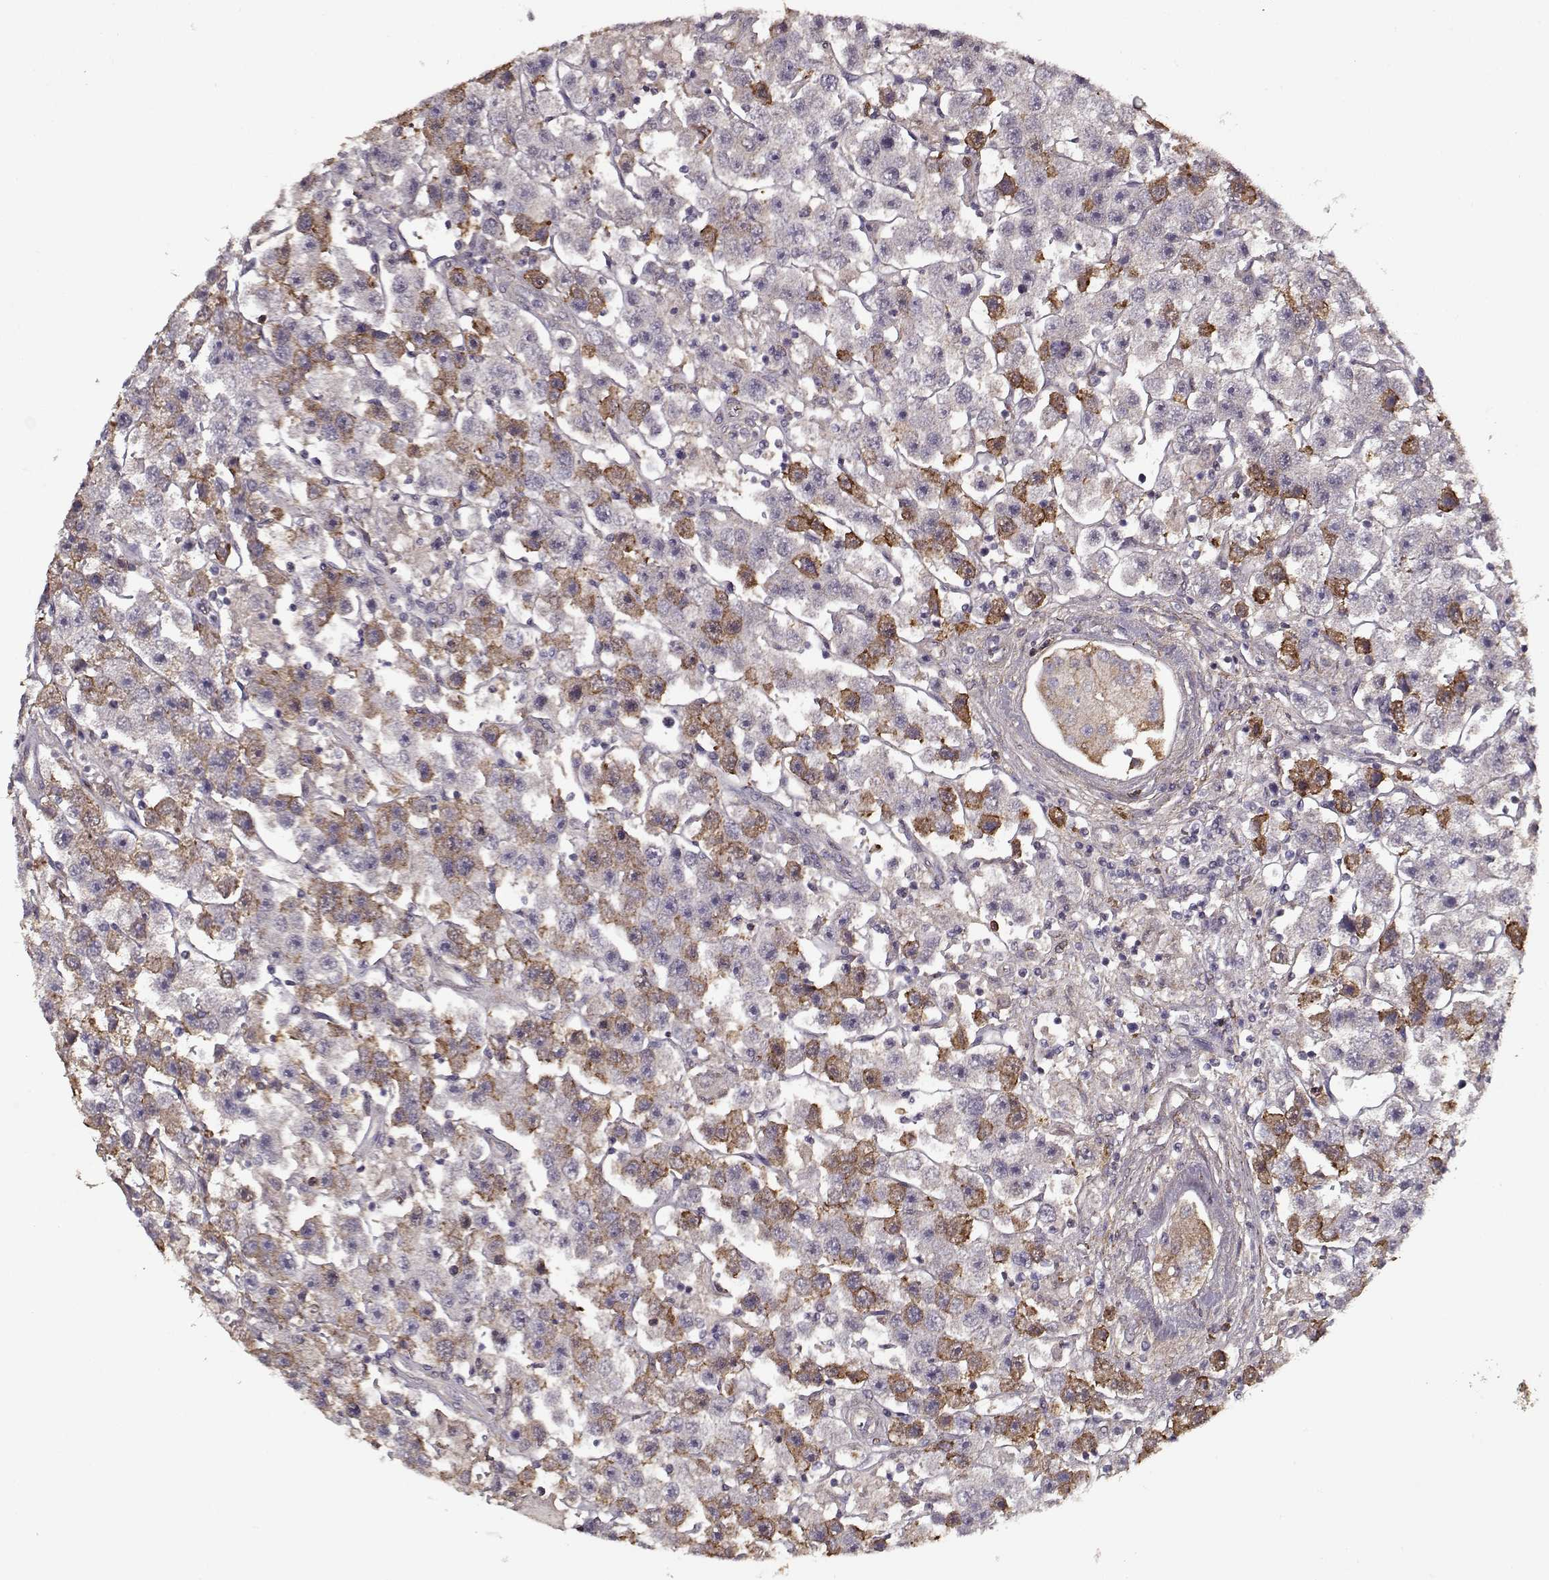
{"staining": {"intensity": "strong", "quantity": "<25%", "location": "cytoplasmic/membranous"}, "tissue": "testis cancer", "cell_type": "Tumor cells", "image_type": "cancer", "snomed": [{"axis": "morphology", "description": "Seminoma, NOS"}, {"axis": "topography", "description": "Testis"}], "caption": "Immunohistochemical staining of human testis seminoma exhibits strong cytoplasmic/membranous protein staining in approximately <25% of tumor cells.", "gene": "LAMA2", "patient": {"sex": "male", "age": 45}}